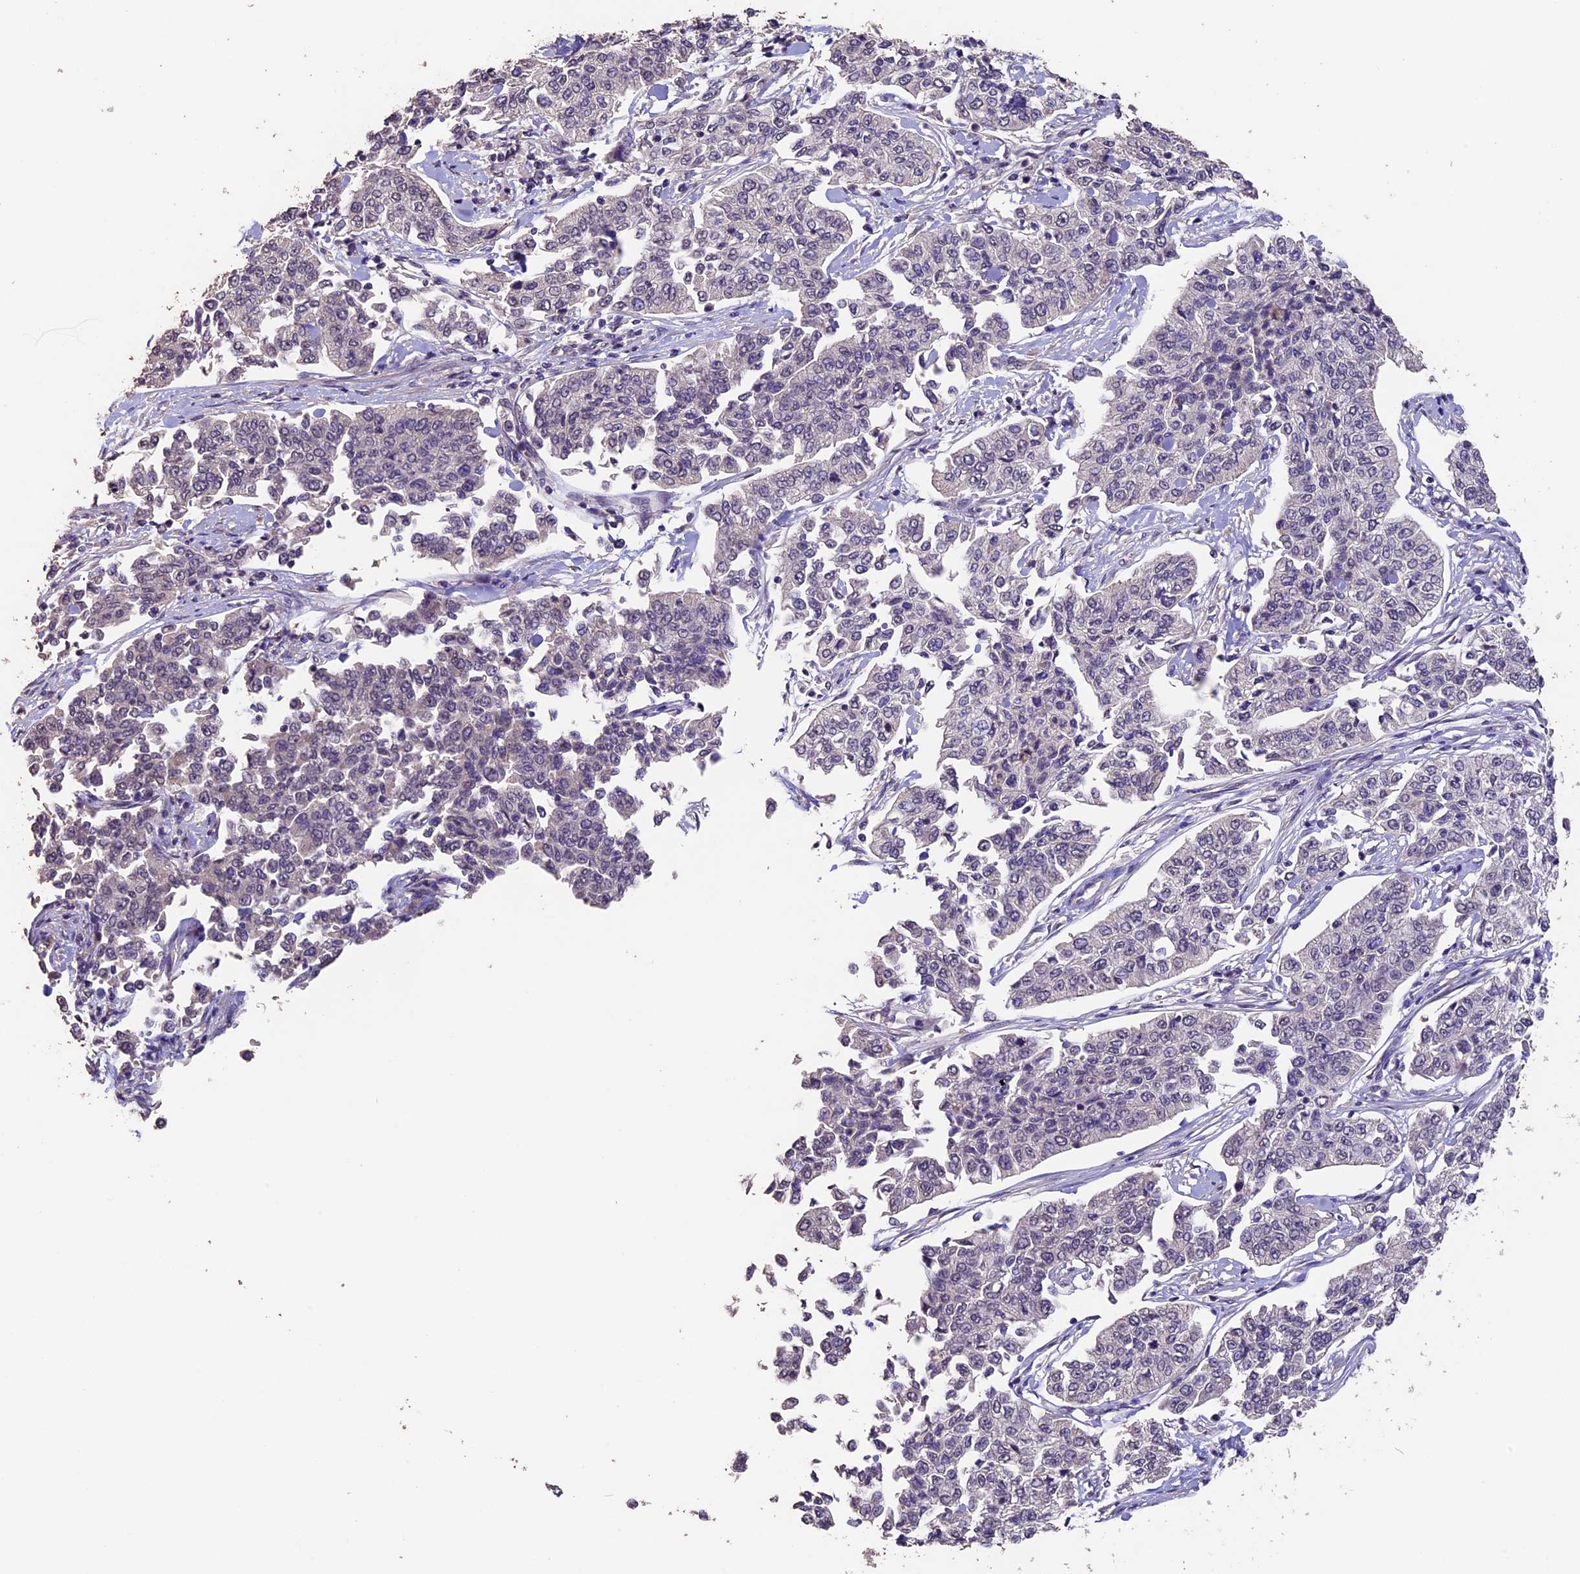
{"staining": {"intensity": "negative", "quantity": "none", "location": "none"}, "tissue": "cervical cancer", "cell_type": "Tumor cells", "image_type": "cancer", "snomed": [{"axis": "morphology", "description": "Squamous cell carcinoma, NOS"}, {"axis": "topography", "description": "Cervix"}], "caption": "Tumor cells are negative for protein expression in human cervical cancer (squamous cell carcinoma).", "gene": "GNB5", "patient": {"sex": "female", "age": 35}}